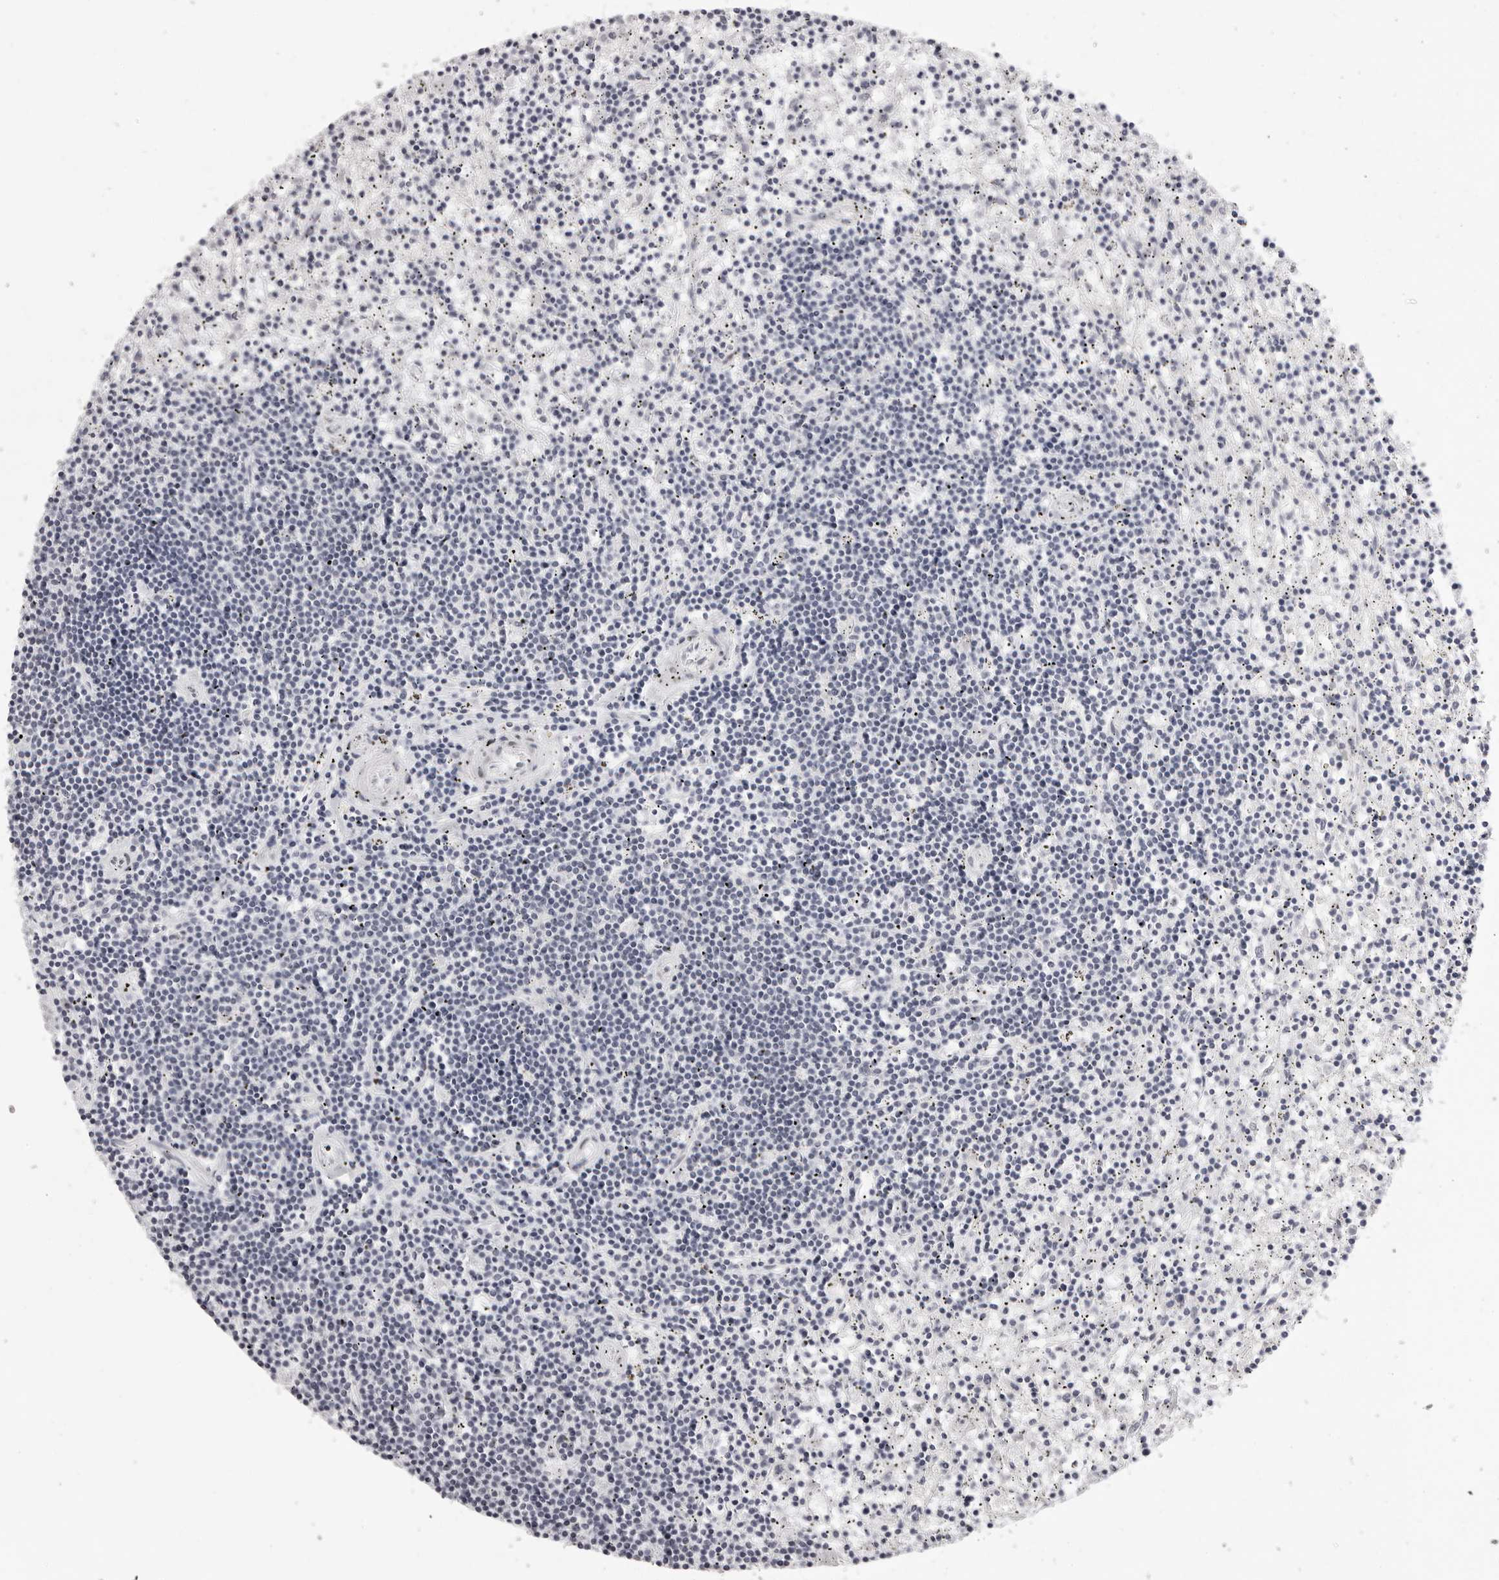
{"staining": {"intensity": "negative", "quantity": "none", "location": "none"}, "tissue": "lymphoma", "cell_type": "Tumor cells", "image_type": "cancer", "snomed": [{"axis": "morphology", "description": "Malignant lymphoma, non-Hodgkin's type, Low grade"}, {"axis": "topography", "description": "Spleen"}], "caption": "Immunohistochemistry histopathology image of human lymphoma stained for a protein (brown), which exhibits no positivity in tumor cells. (DAB immunohistochemistry (IHC) visualized using brightfield microscopy, high magnification).", "gene": "MAFK", "patient": {"sex": "male", "age": 76}}